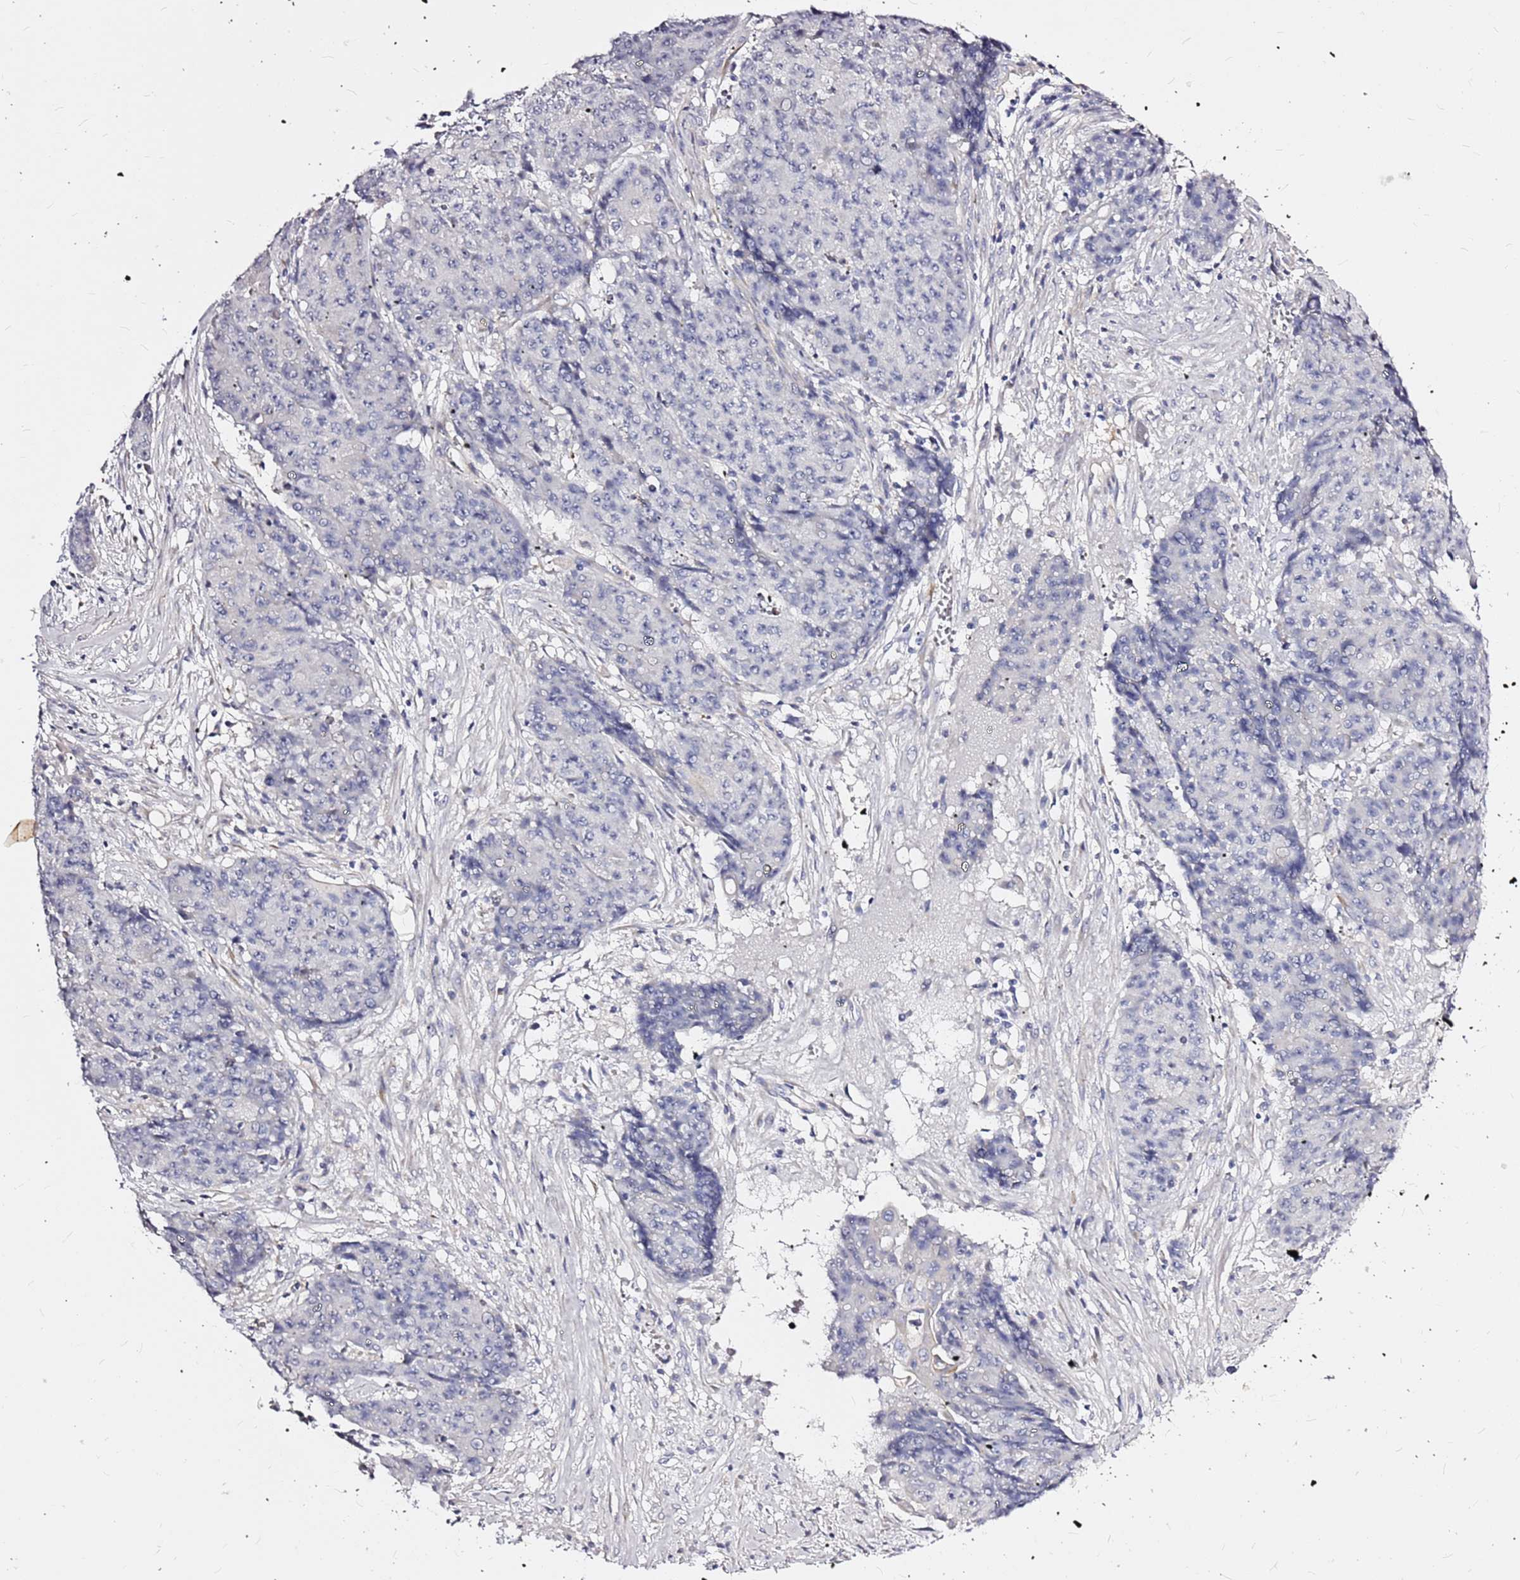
{"staining": {"intensity": "negative", "quantity": "none", "location": "none"}, "tissue": "ovarian cancer", "cell_type": "Tumor cells", "image_type": "cancer", "snomed": [{"axis": "morphology", "description": "Carcinoma, endometroid"}, {"axis": "topography", "description": "Ovary"}], "caption": "Immunohistochemistry histopathology image of neoplastic tissue: human endometroid carcinoma (ovarian) stained with DAB (3,3'-diaminobenzidine) demonstrates no significant protein expression in tumor cells.", "gene": "CASD1", "patient": {"sex": "female", "age": 42}}